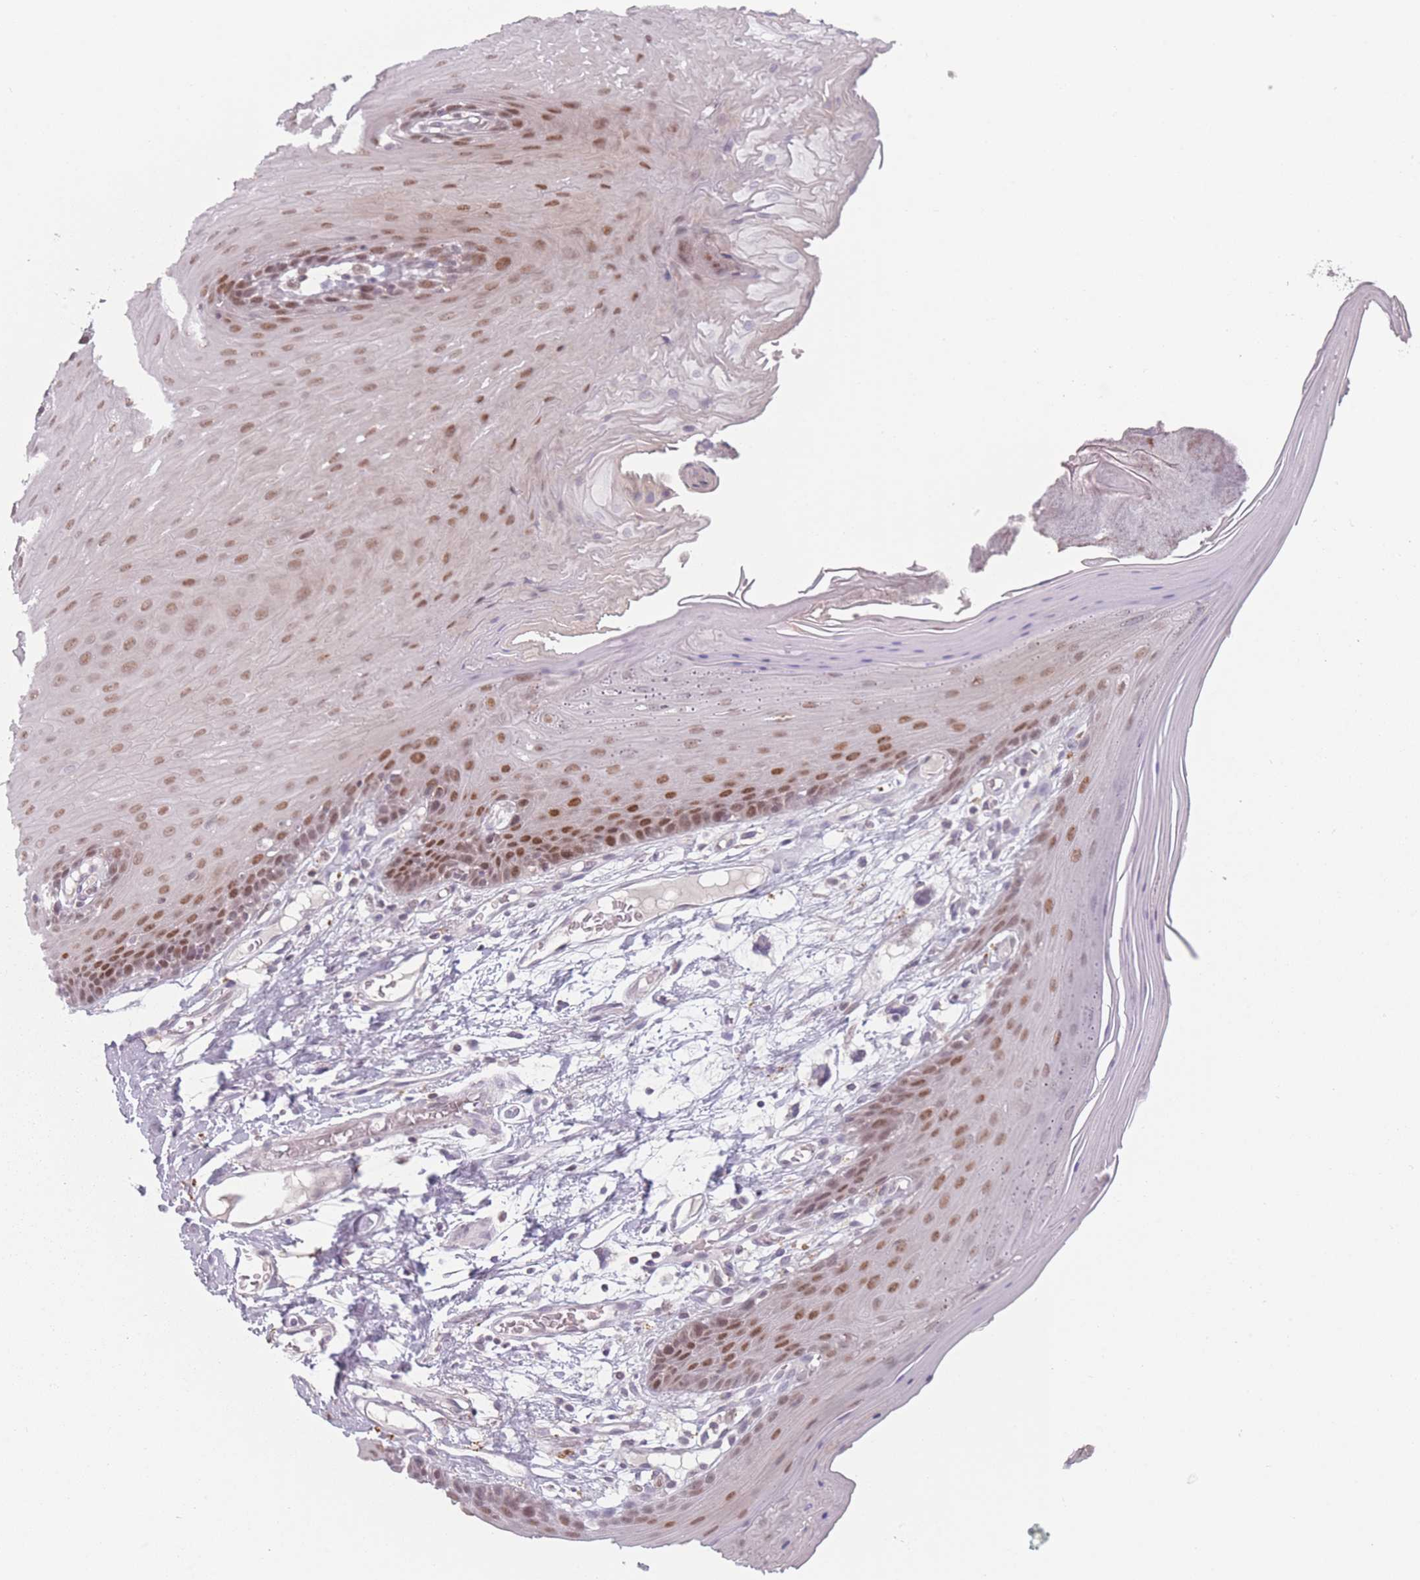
{"staining": {"intensity": "moderate", "quantity": ">75%", "location": "nuclear"}, "tissue": "oral mucosa", "cell_type": "Squamous epithelial cells", "image_type": "normal", "snomed": [{"axis": "morphology", "description": "Normal tissue, NOS"}, {"axis": "morphology", "description": "Squamous cell carcinoma, NOS"}, {"axis": "topography", "description": "Skeletal muscle"}, {"axis": "topography", "description": "Oral tissue"}, {"axis": "topography", "description": "Salivary gland"}, {"axis": "topography", "description": "Head-Neck"}], "caption": "Squamous epithelial cells show medium levels of moderate nuclear staining in approximately >75% of cells in normal human oral mucosa. The protein of interest is stained brown, and the nuclei are stained in blue (DAB IHC with brightfield microscopy, high magnification).", "gene": "OR10C1", "patient": {"sex": "male", "age": 54}}